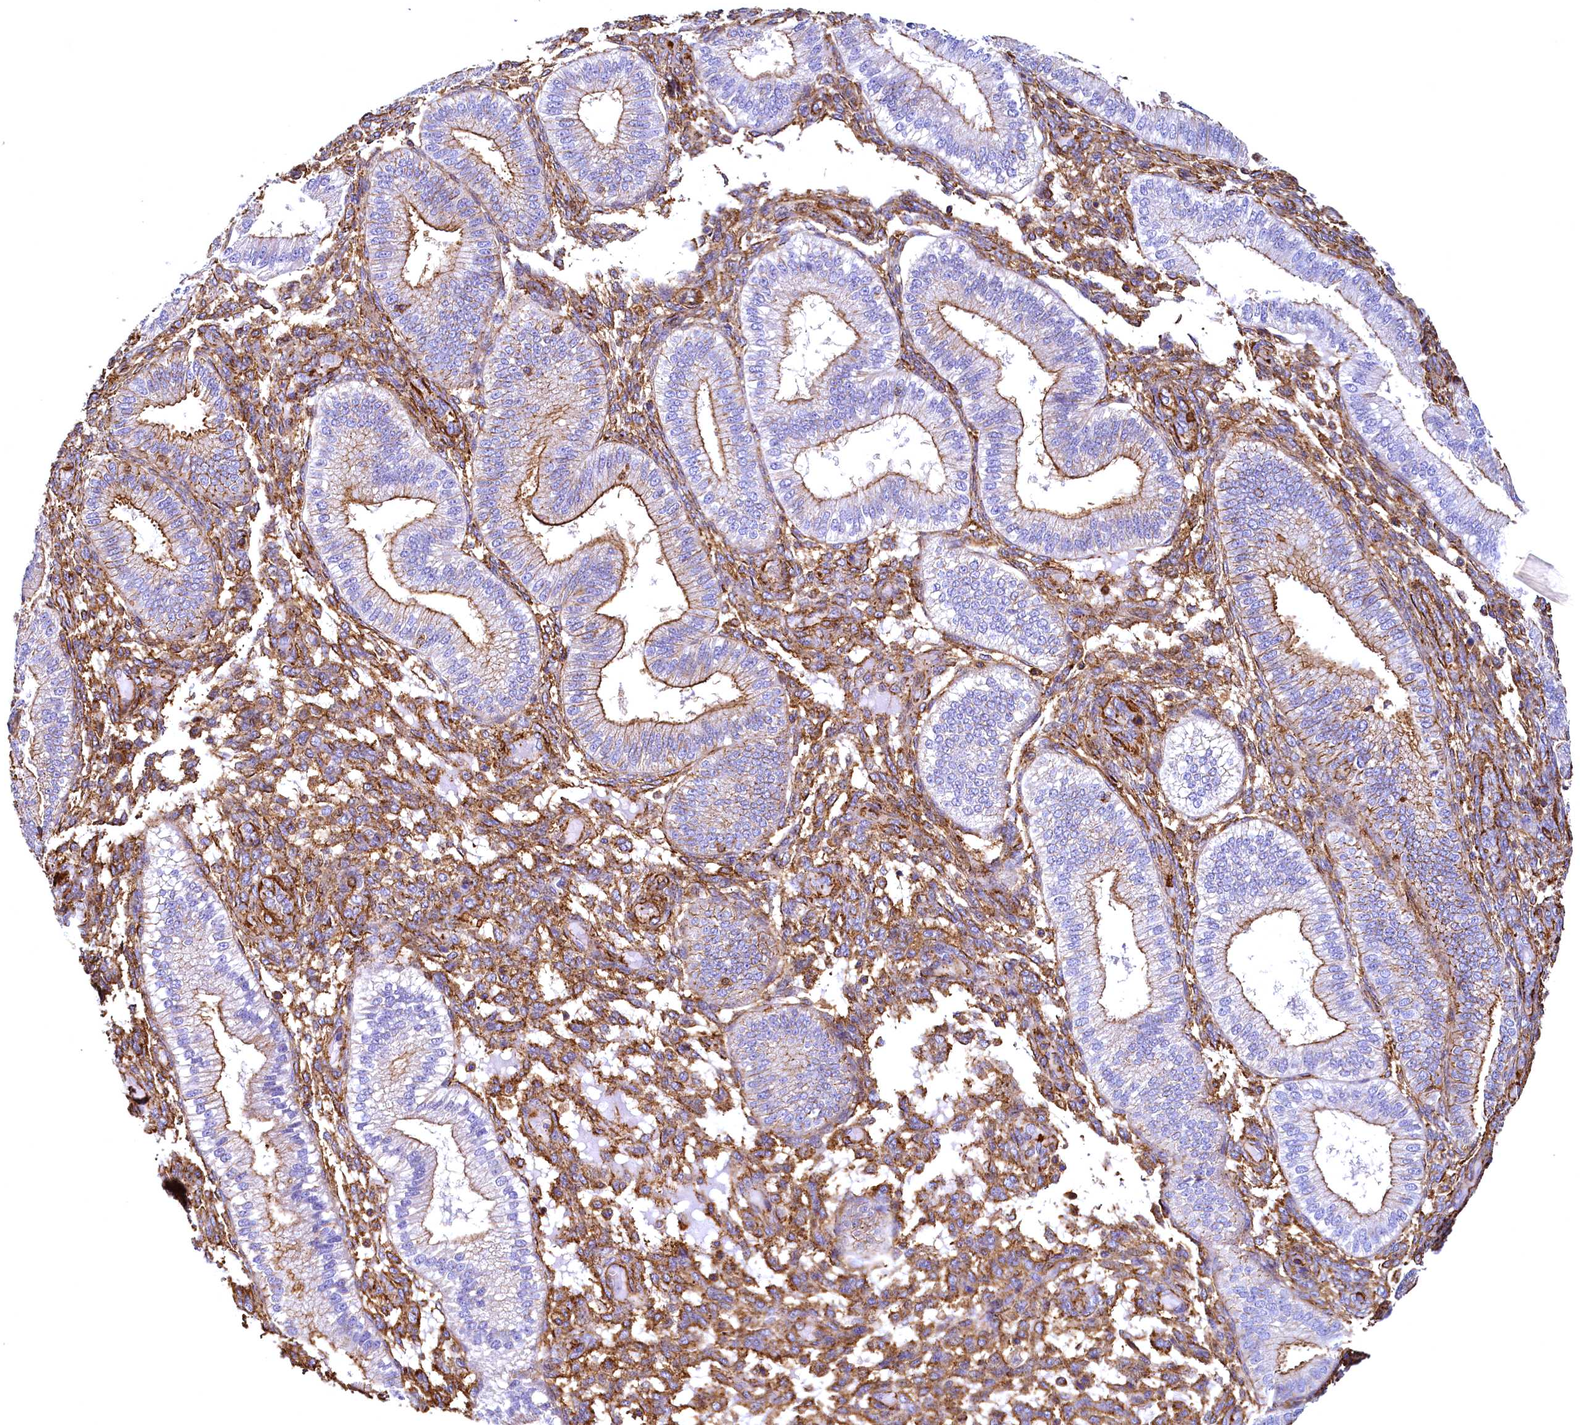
{"staining": {"intensity": "moderate", "quantity": "25%-75%", "location": "cytoplasmic/membranous"}, "tissue": "endometrium", "cell_type": "Cells in endometrial stroma", "image_type": "normal", "snomed": [{"axis": "morphology", "description": "Normal tissue, NOS"}, {"axis": "topography", "description": "Endometrium"}], "caption": "DAB immunohistochemical staining of normal endometrium reveals moderate cytoplasmic/membranous protein staining in about 25%-75% of cells in endometrial stroma.", "gene": "THBS1", "patient": {"sex": "female", "age": 39}}